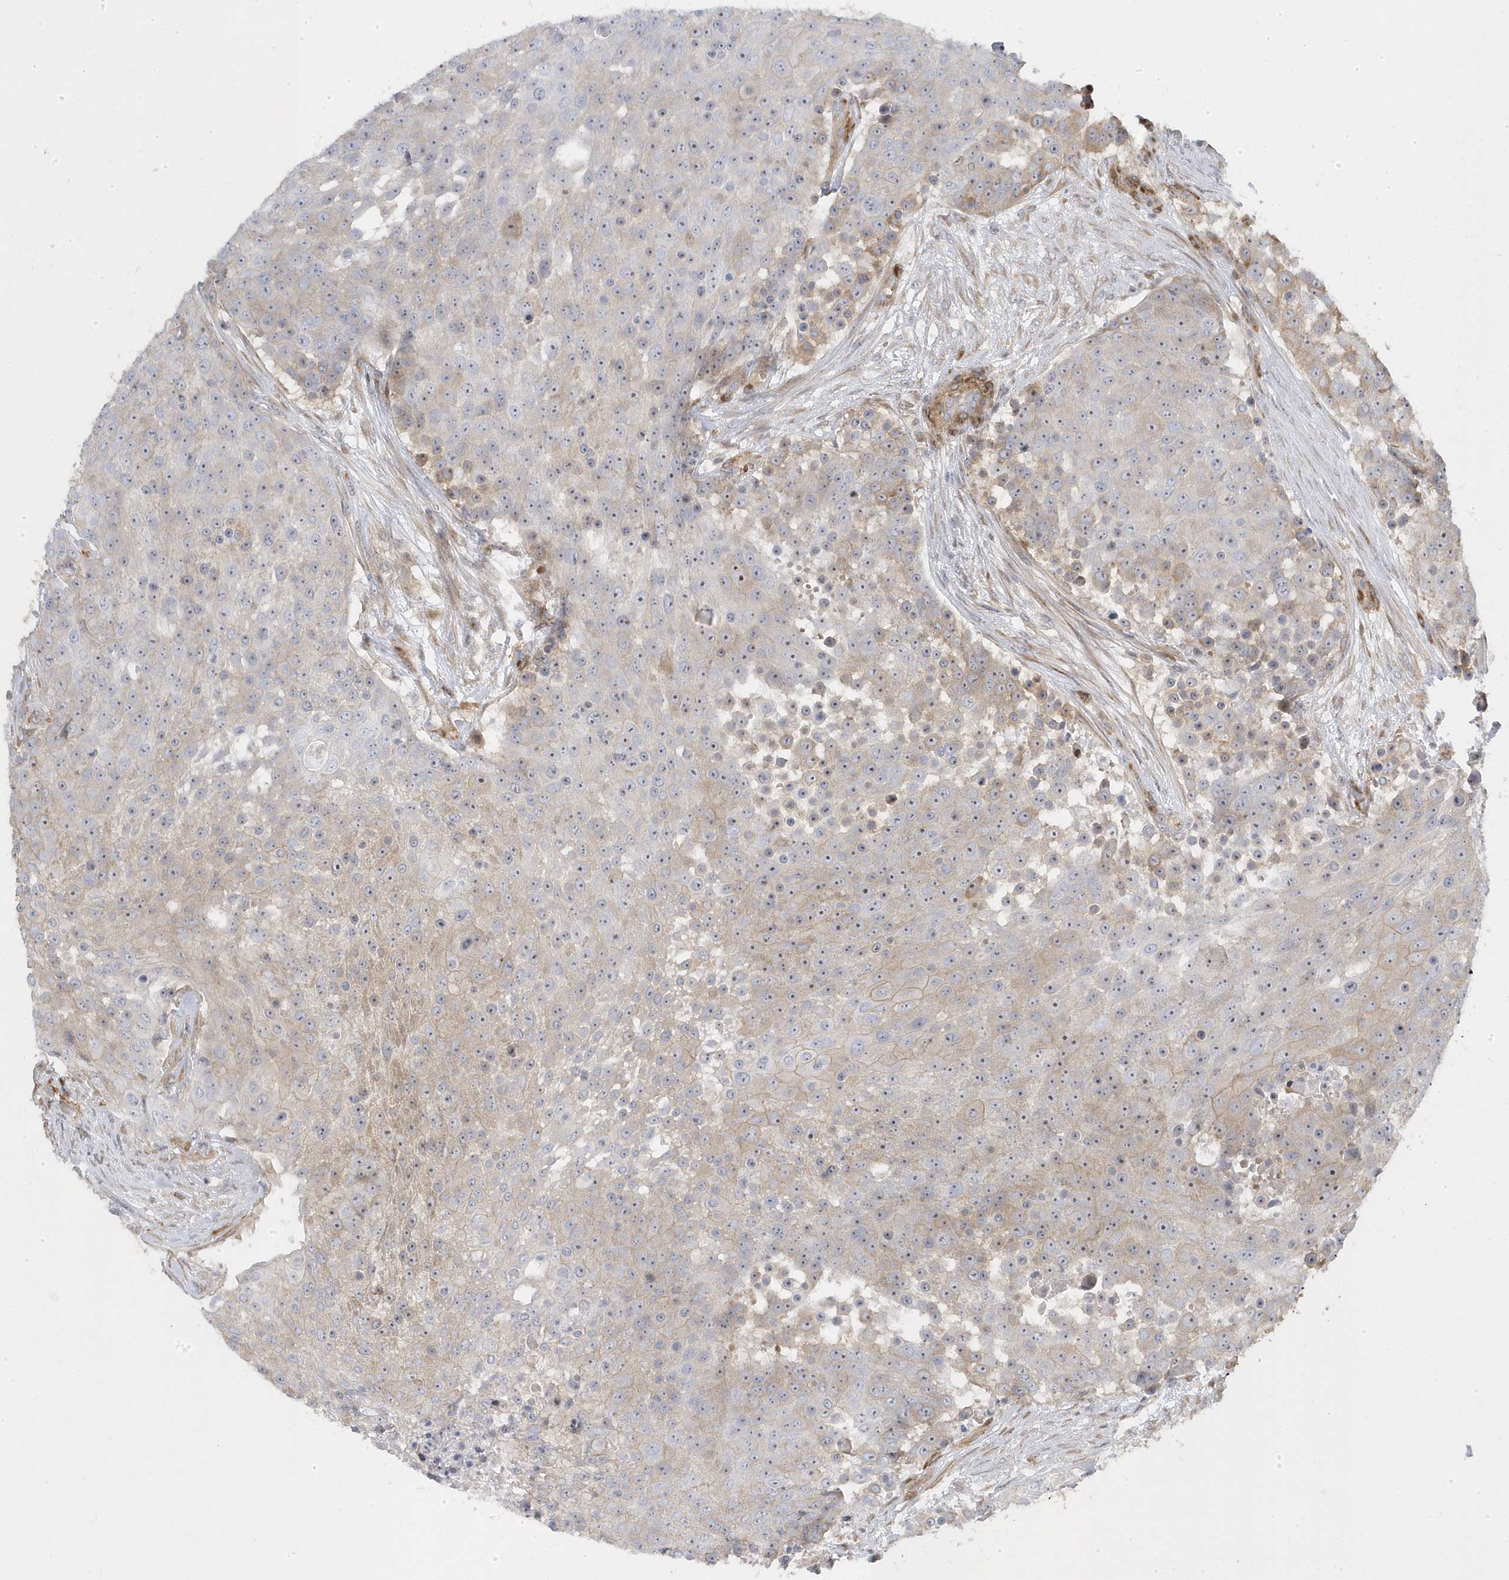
{"staining": {"intensity": "weak", "quantity": "25%-75%", "location": "cytoplasmic/membranous,nuclear"}, "tissue": "urothelial cancer", "cell_type": "Tumor cells", "image_type": "cancer", "snomed": [{"axis": "morphology", "description": "Urothelial carcinoma, High grade"}, {"axis": "topography", "description": "Urinary bladder"}], "caption": "Protein expression analysis of human high-grade urothelial carcinoma reveals weak cytoplasmic/membranous and nuclear expression in about 25%-75% of tumor cells.", "gene": "MAP7D3", "patient": {"sex": "female", "age": 63}}